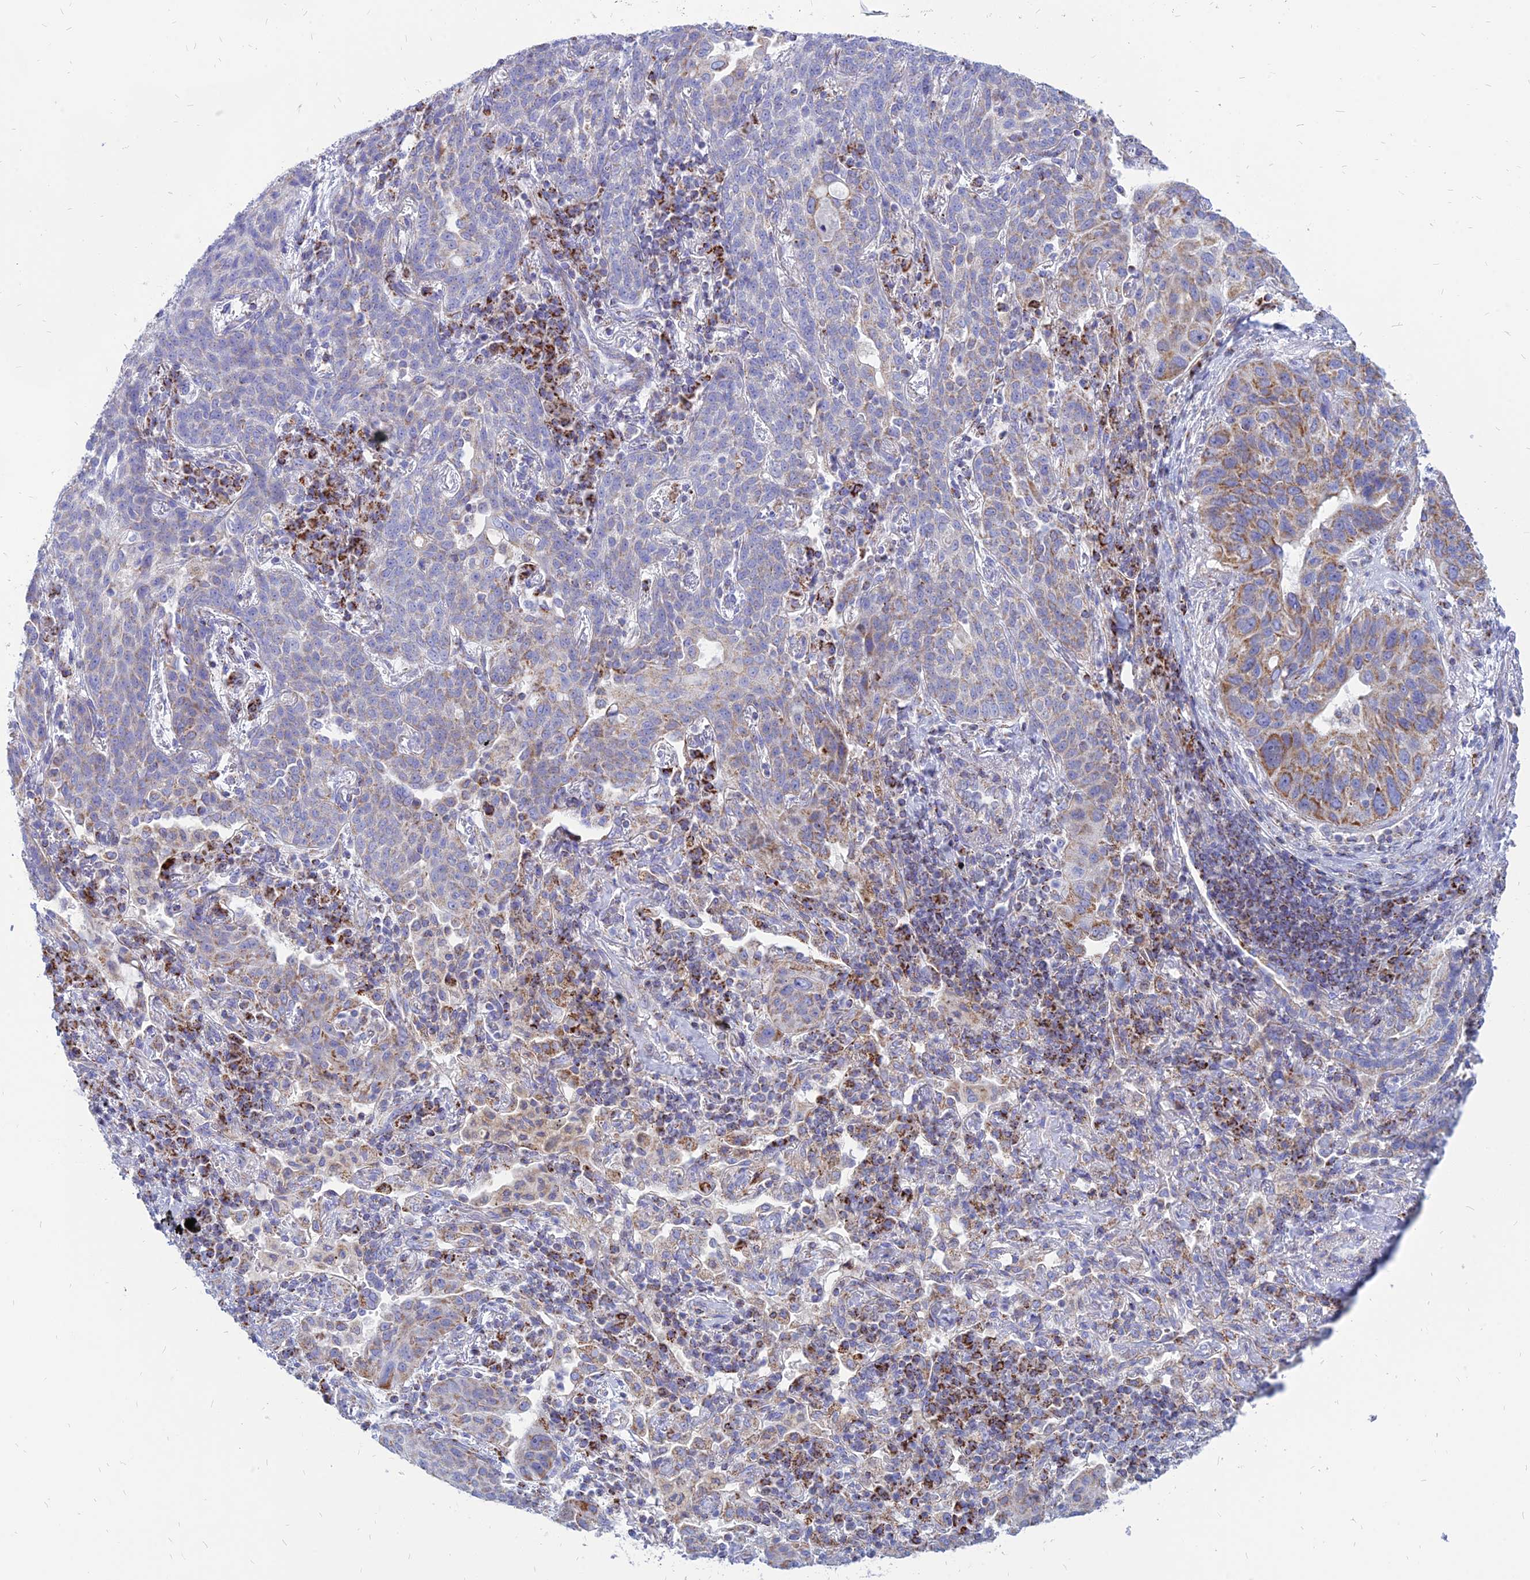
{"staining": {"intensity": "moderate", "quantity": "<25%", "location": "cytoplasmic/membranous"}, "tissue": "lung cancer", "cell_type": "Tumor cells", "image_type": "cancer", "snomed": [{"axis": "morphology", "description": "Squamous cell carcinoma, NOS"}, {"axis": "topography", "description": "Lung"}], "caption": "Lung squamous cell carcinoma stained with a protein marker reveals moderate staining in tumor cells.", "gene": "PACC1", "patient": {"sex": "female", "age": 70}}